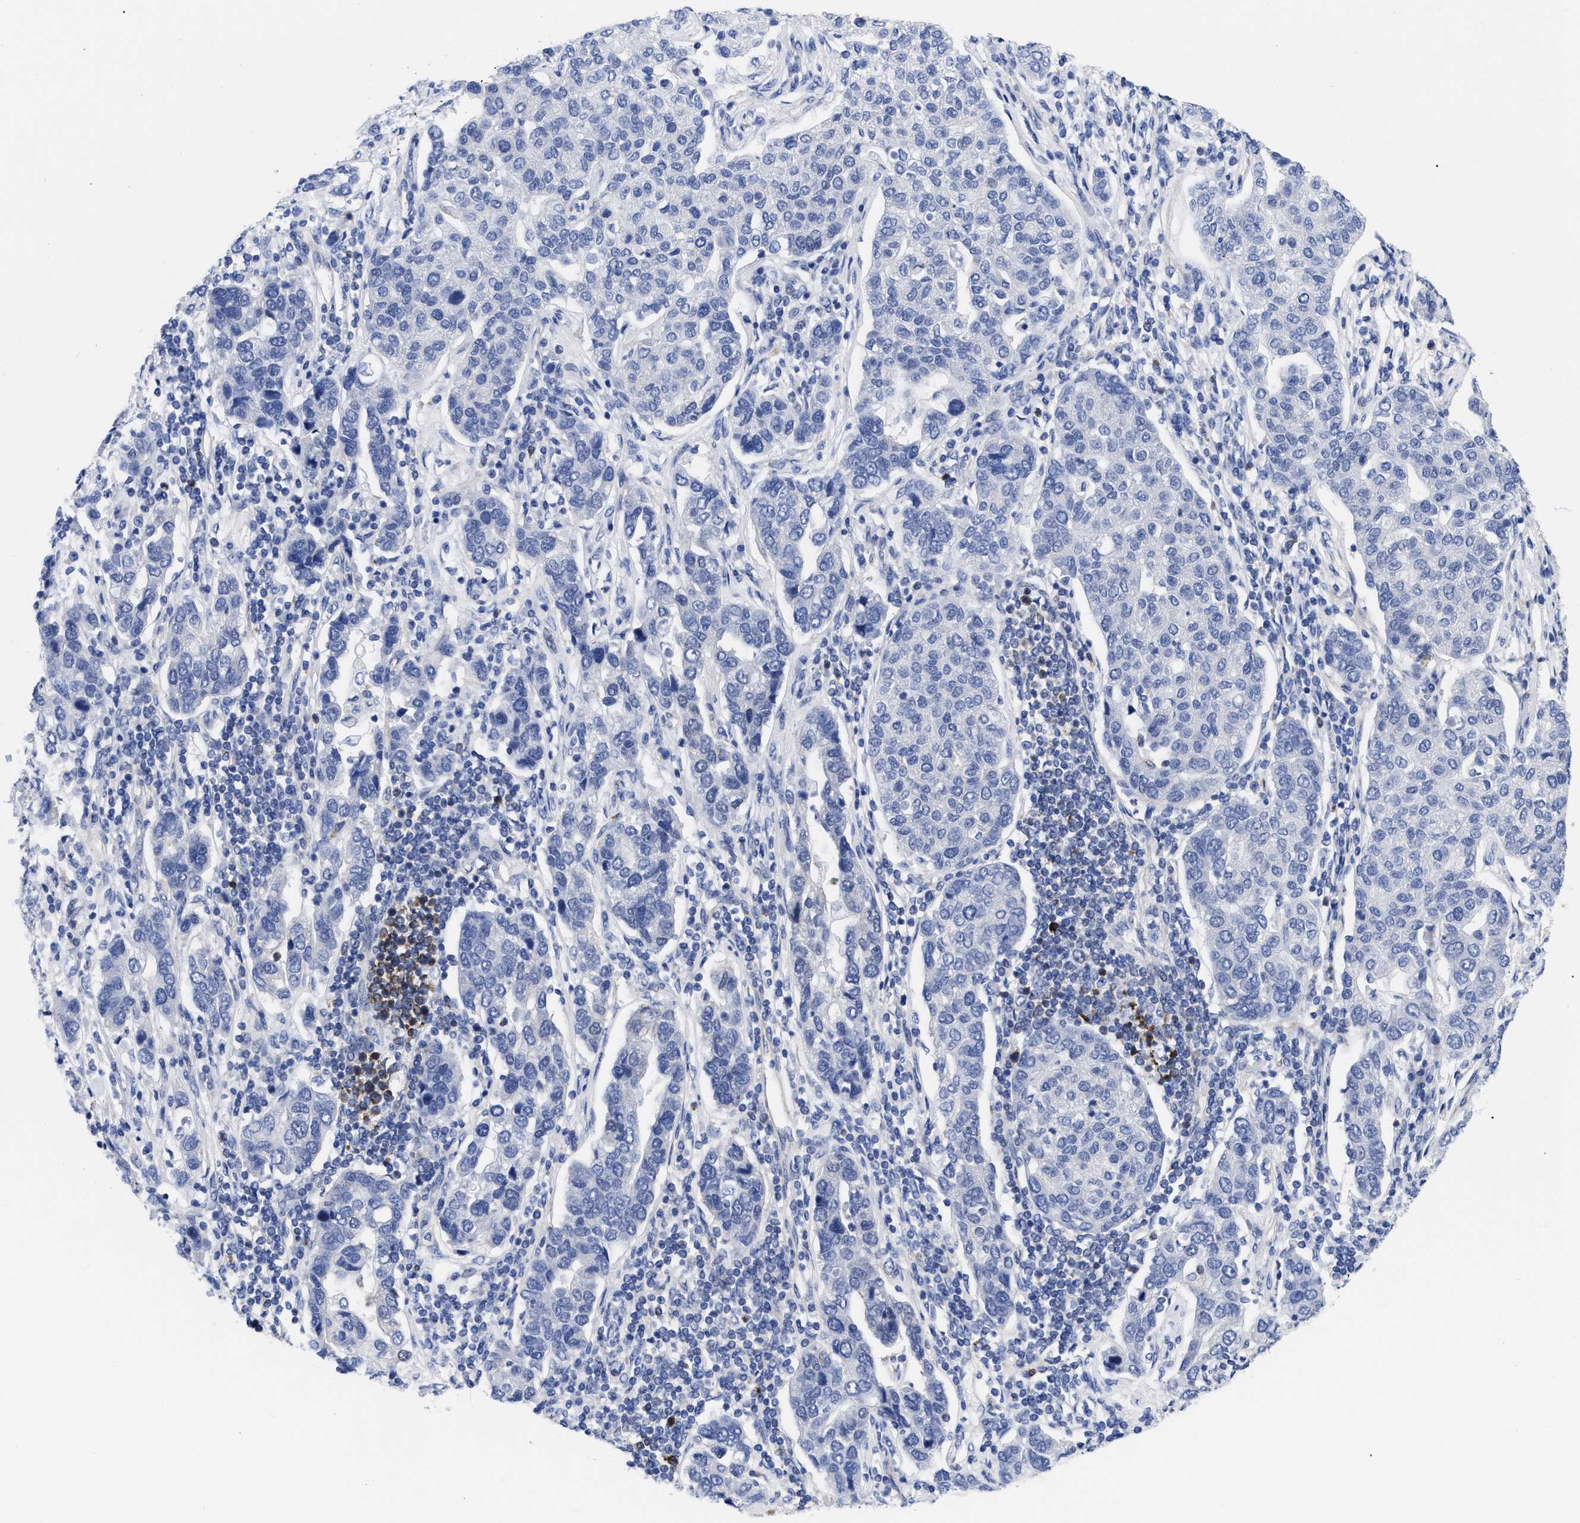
{"staining": {"intensity": "negative", "quantity": "none", "location": "none"}, "tissue": "pancreatic cancer", "cell_type": "Tumor cells", "image_type": "cancer", "snomed": [{"axis": "morphology", "description": "Adenocarcinoma, NOS"}, {"axis": "topography", "description": "Pancreas"}], "caption": "Tumor cells show no significant protein expression in pancreatic cancer (adenocarcinoma).", "gene": "IRAG2", "patient": {"sex": "female", "age": 61}}